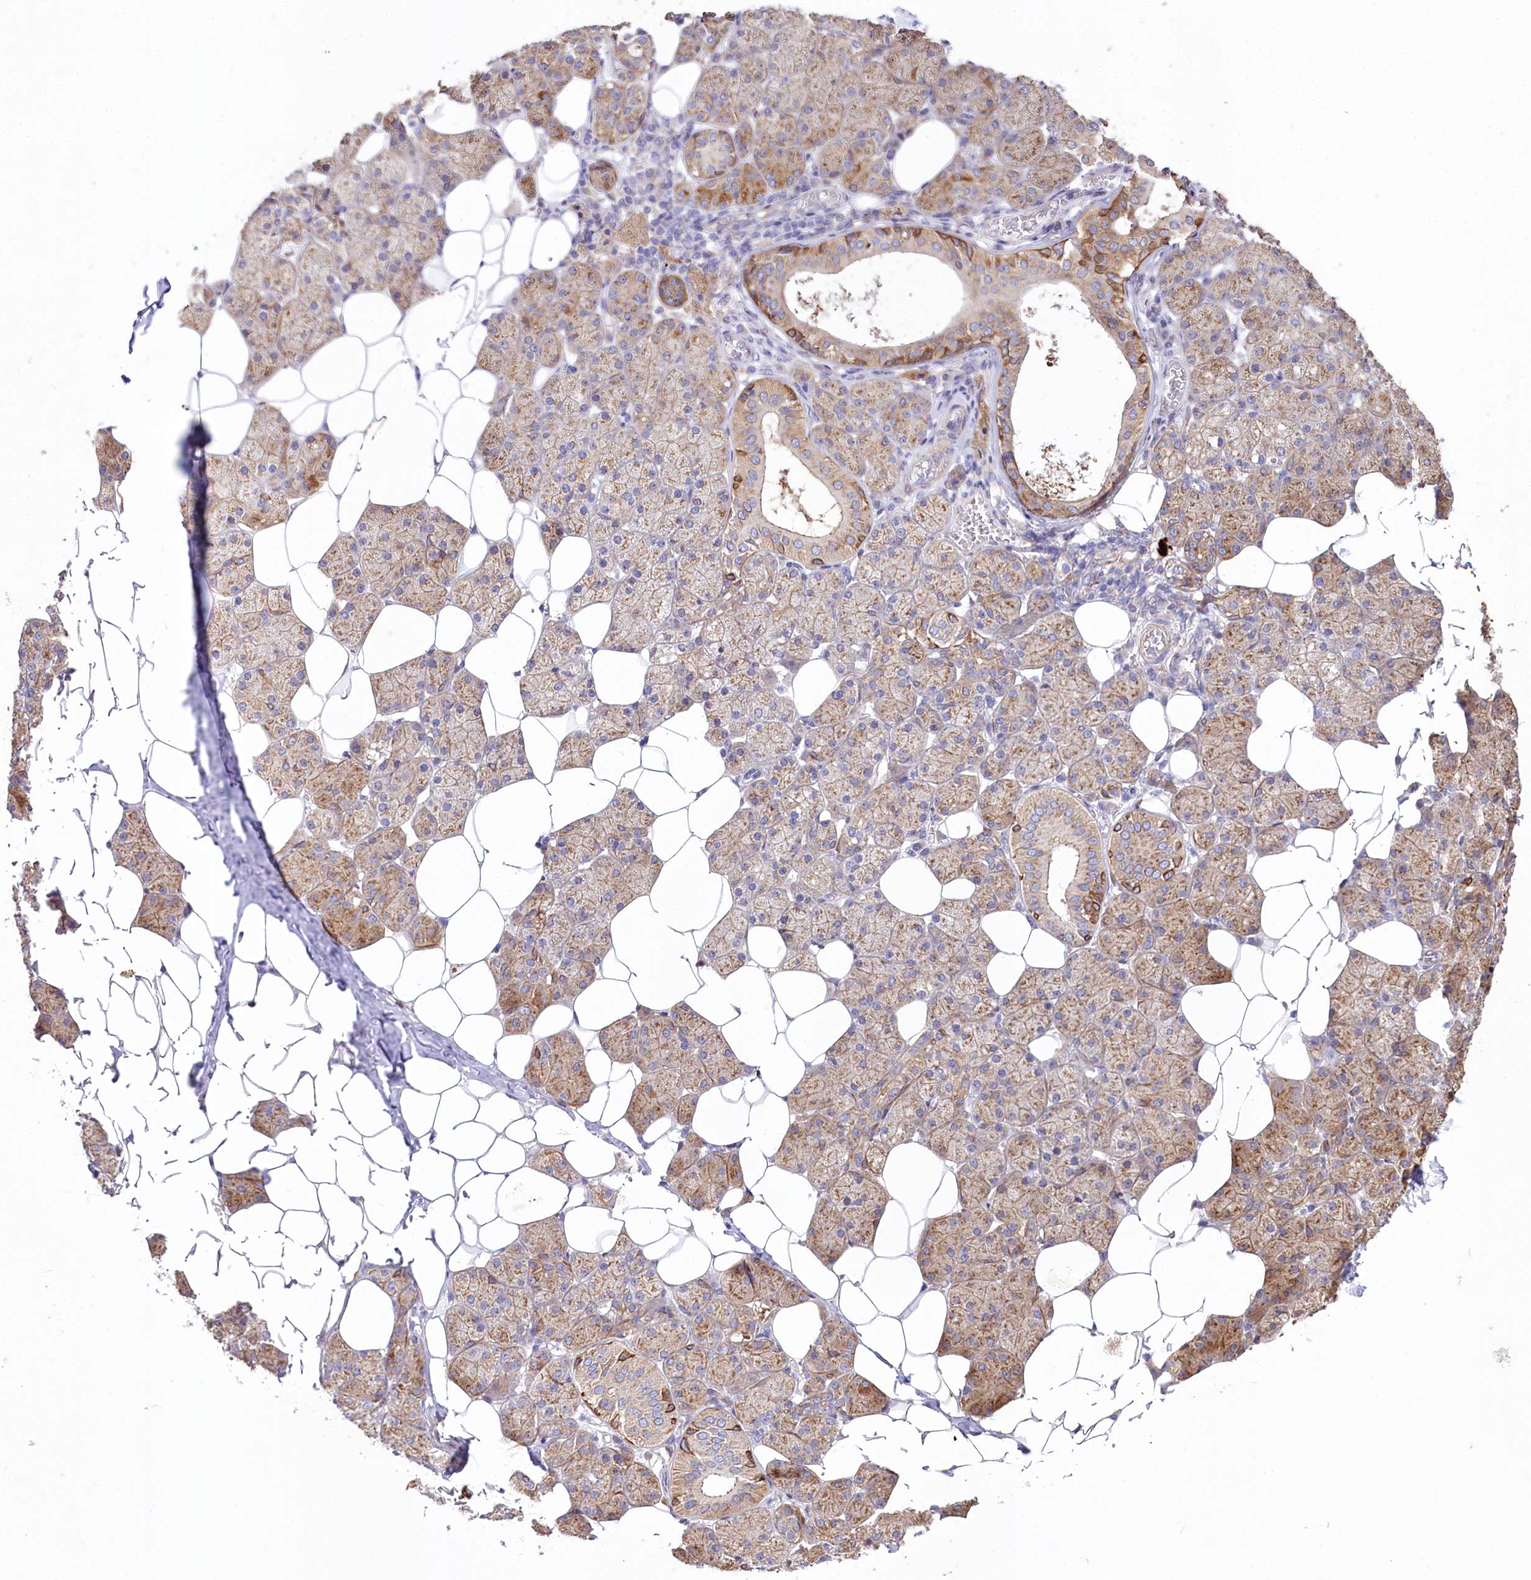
{"staining": {"intensity": "moderate", "quantity": "25%-75%", "location": "cytoplasmic/membranous"}, "tissue": "salivary gland", "cell_type": "Glandular cells", "image_type": "normal", "snomed": [{"axis": "morphology", "description": "Normal tissue, NOS"}, {"axis": "topography", "description": "Salivary gland"}], "caption": "Protein expression analysis of normal salivary gland demonstrates moderate cytoplasmic/membranous expression in approximately 25%-75% of glandular cells.", "gene": "STX6", "patient": {"sex": "female", "age": 33}}